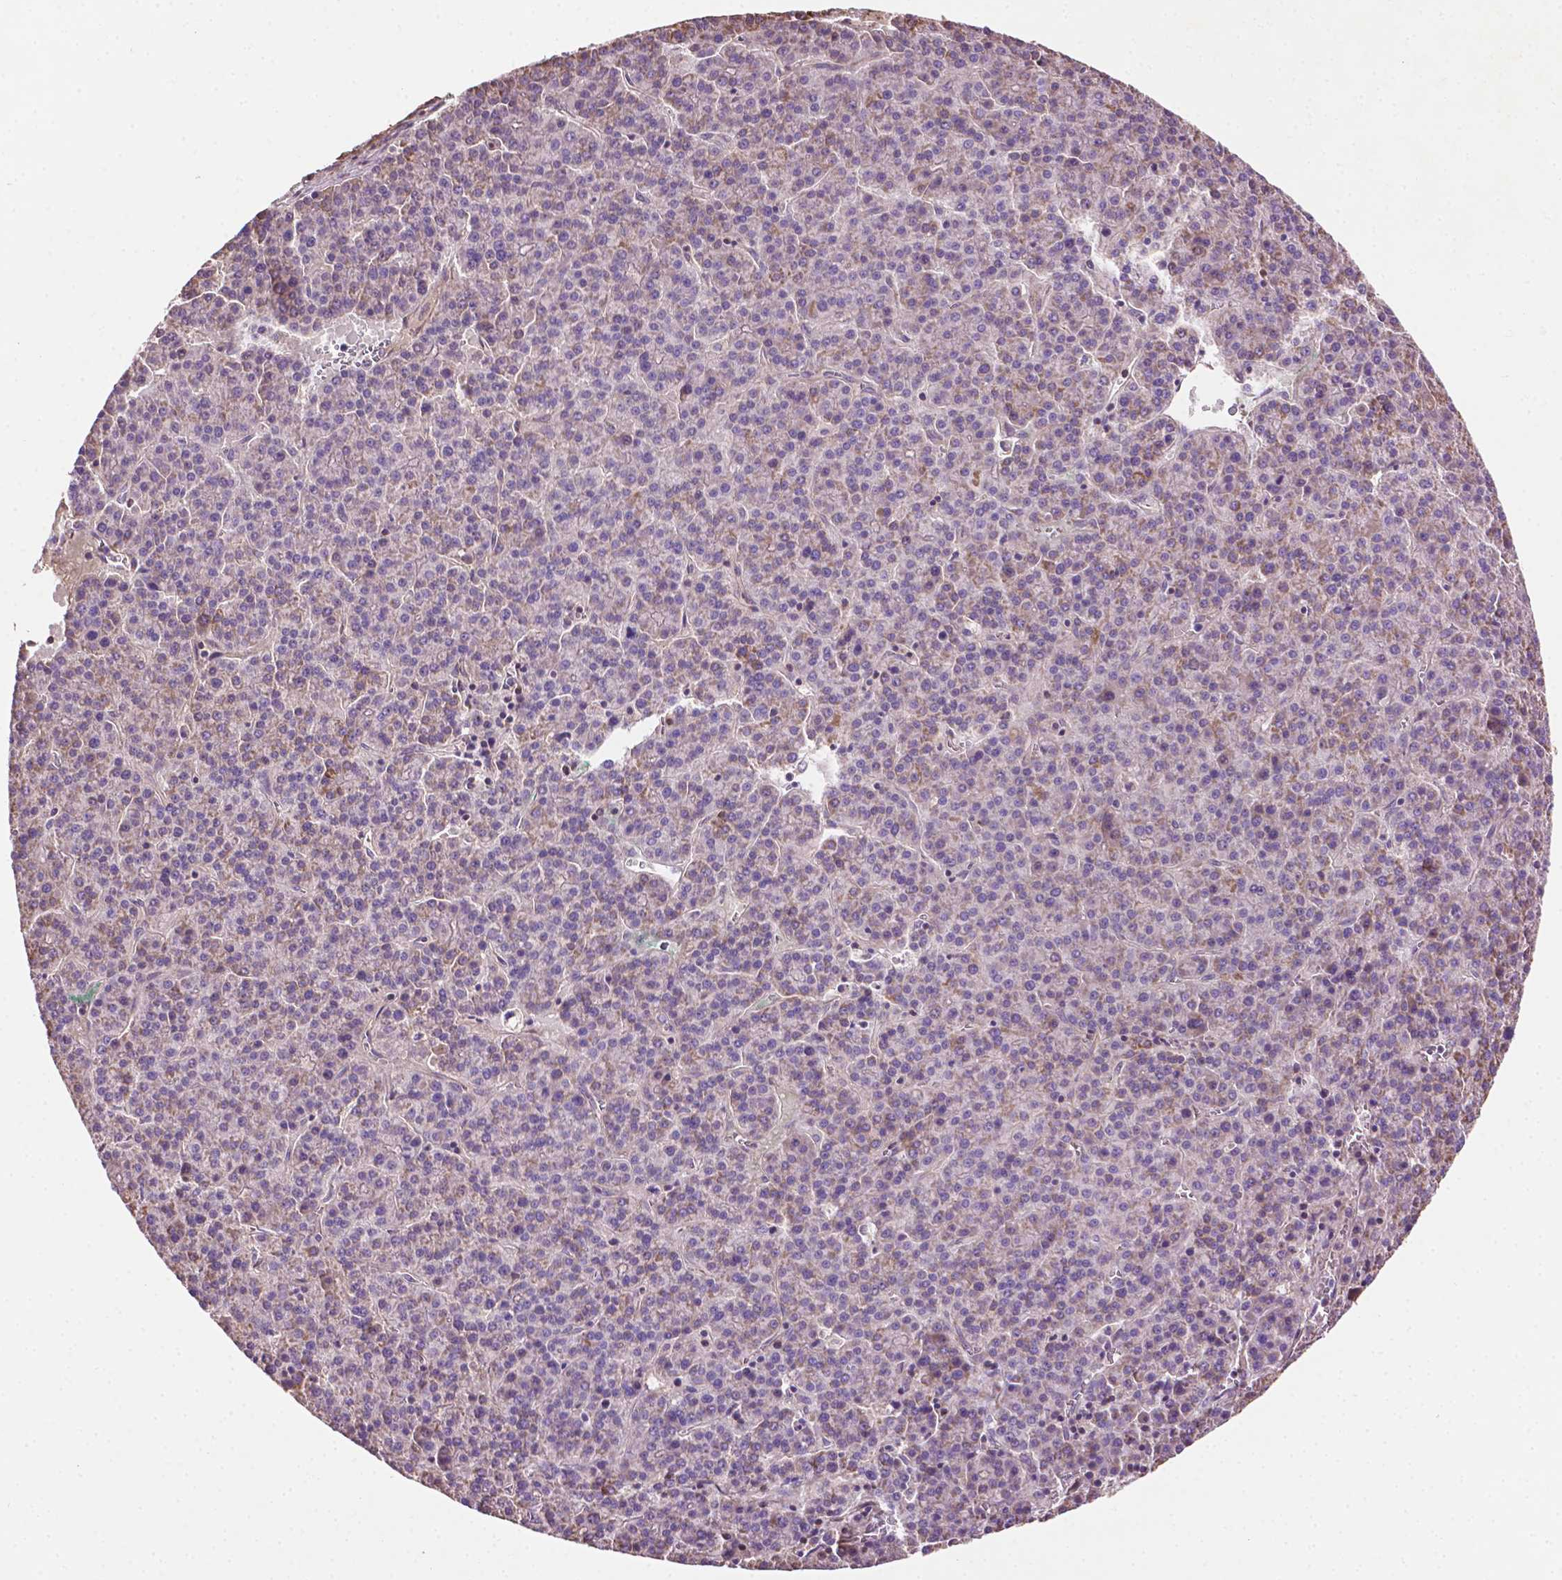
{"staining": {"intensity": "negative", "quantity": "none", "location": "none"}, "tissue": "liver cancer", "cell_type": "Tumor cells", "image_type": "cancer", "snomed": [{"axis": "morphology", "description": "Carcinoma, Hepatocellular, NOS"}, {"axis": "topography", "description": "Liver"}], "caption": "A high-resolution histopathology image shows immunohistochemistry staining of hepatocellular carcinoma (liver), which shows no significant positivity in tumor cells.", "gene": "LRR1", "patient": {"sex": "female", "age": 58}}